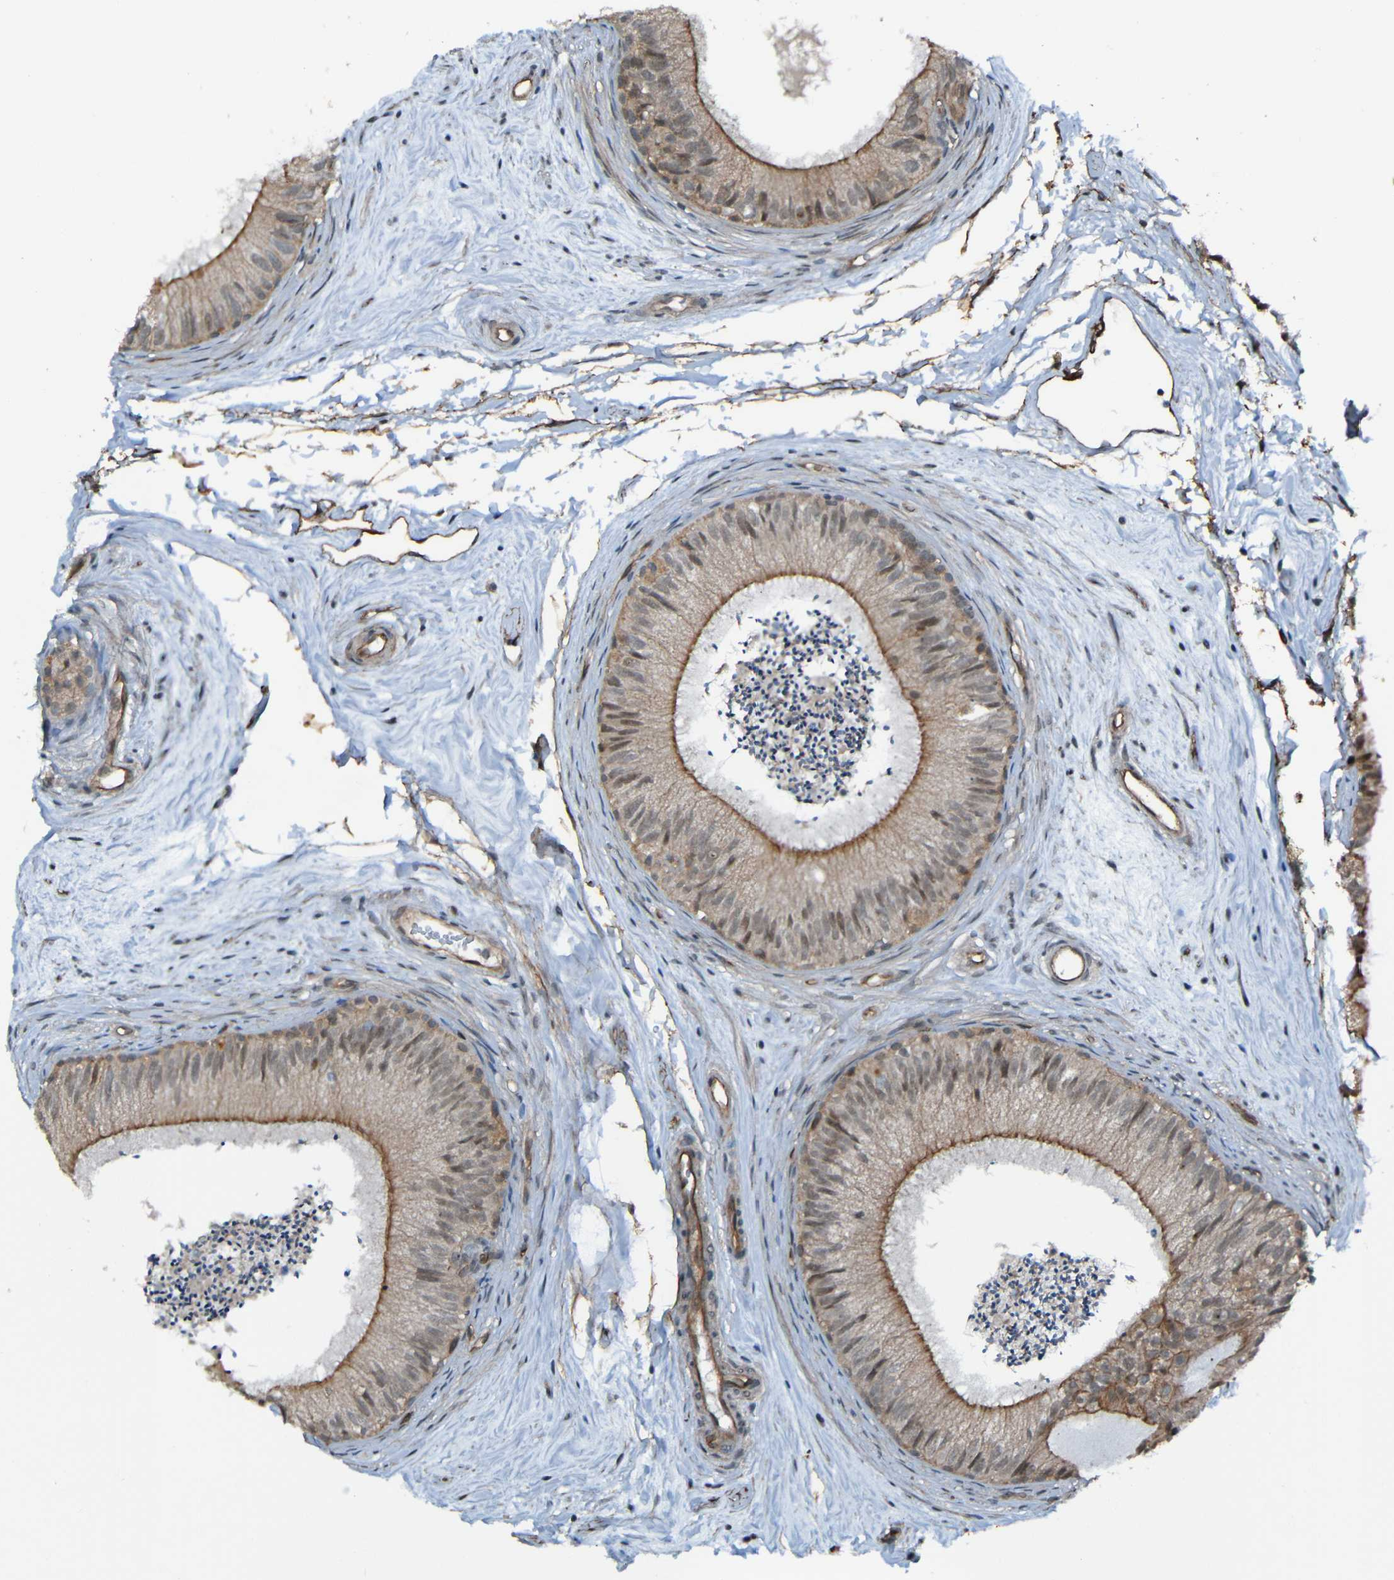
{"staining": {"intensity": "moderate", "quantity": ">75%", "location": "cytoplasmic/membranous"}, "tissue": "epididymis", "cell_type": "Glandular cells", "image_type": "normal", "snomed": [{"axis": "morphology", "description": "Normal tissue, NOS"}, {"axis": "topography", "description": "Epididymis"}], "caption": "The histopathology image reveals immunohistochemical staining of normal epididymis. There is moderate cytoplasmic/membranous staining is identified in approximately >75% of glandular cells.", "gene": "LGR5", "patient": {"sex": "male", "age": 56}}